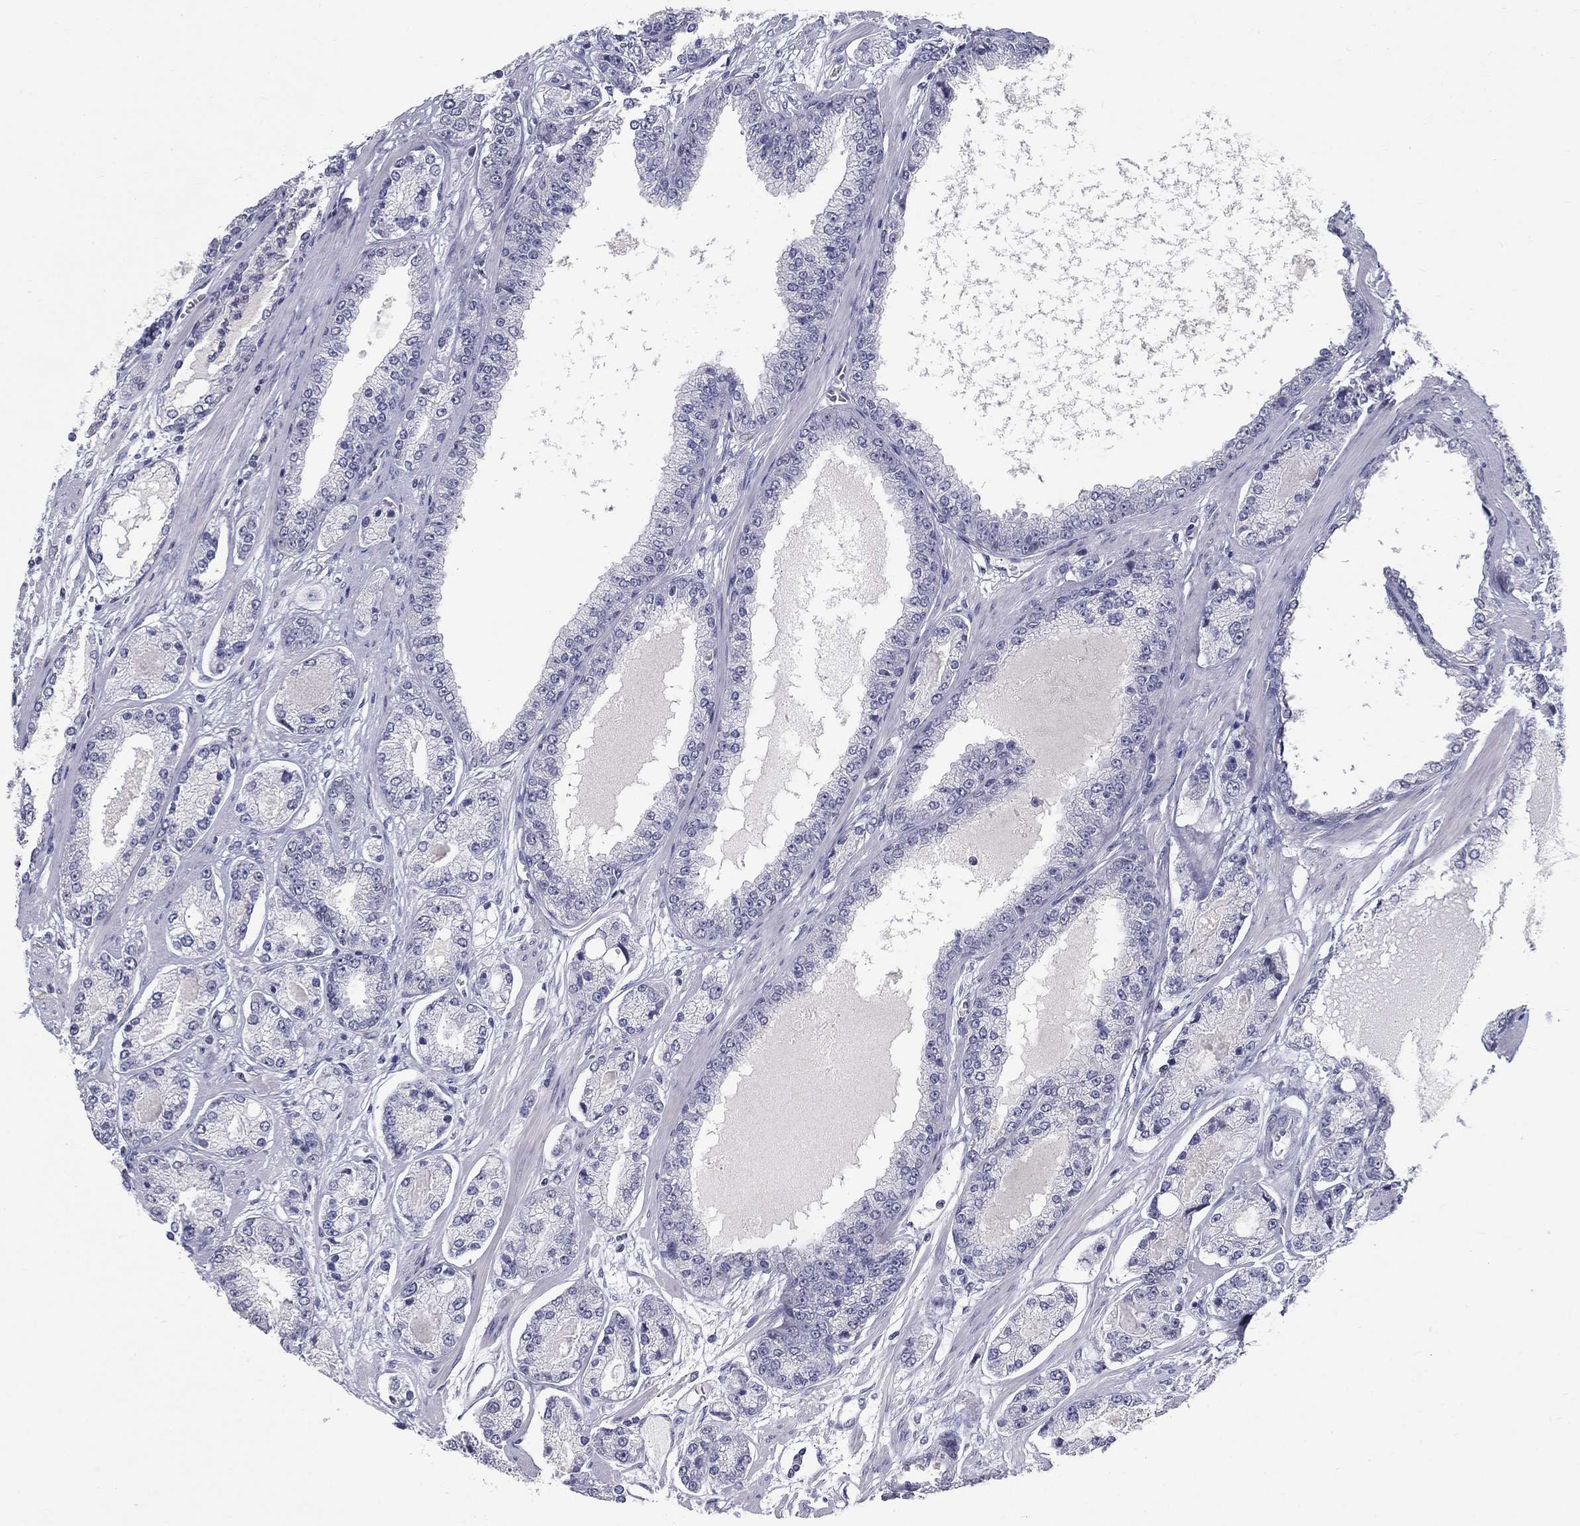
{"staining": {"intensity": "negative", "quantity": "none", "location": "none"}, "tissue": "prostate cancer", "cell_type": "Tumor cells", "image_type": "cancer", "snomed": [{"axis": "morphology", "description": "Adenocarcinoma, NOS"}, {"axis": "topography", "description": "Prostate"}], "caption": "High power microscopy image of an immunohistochemistry (IHC) photomicrograph of prostate adenocarcinoma, revealing no significant staining in tumor cells.", "gene": "GUCA1A", "patient": {"sex": "male", "age": 64}}